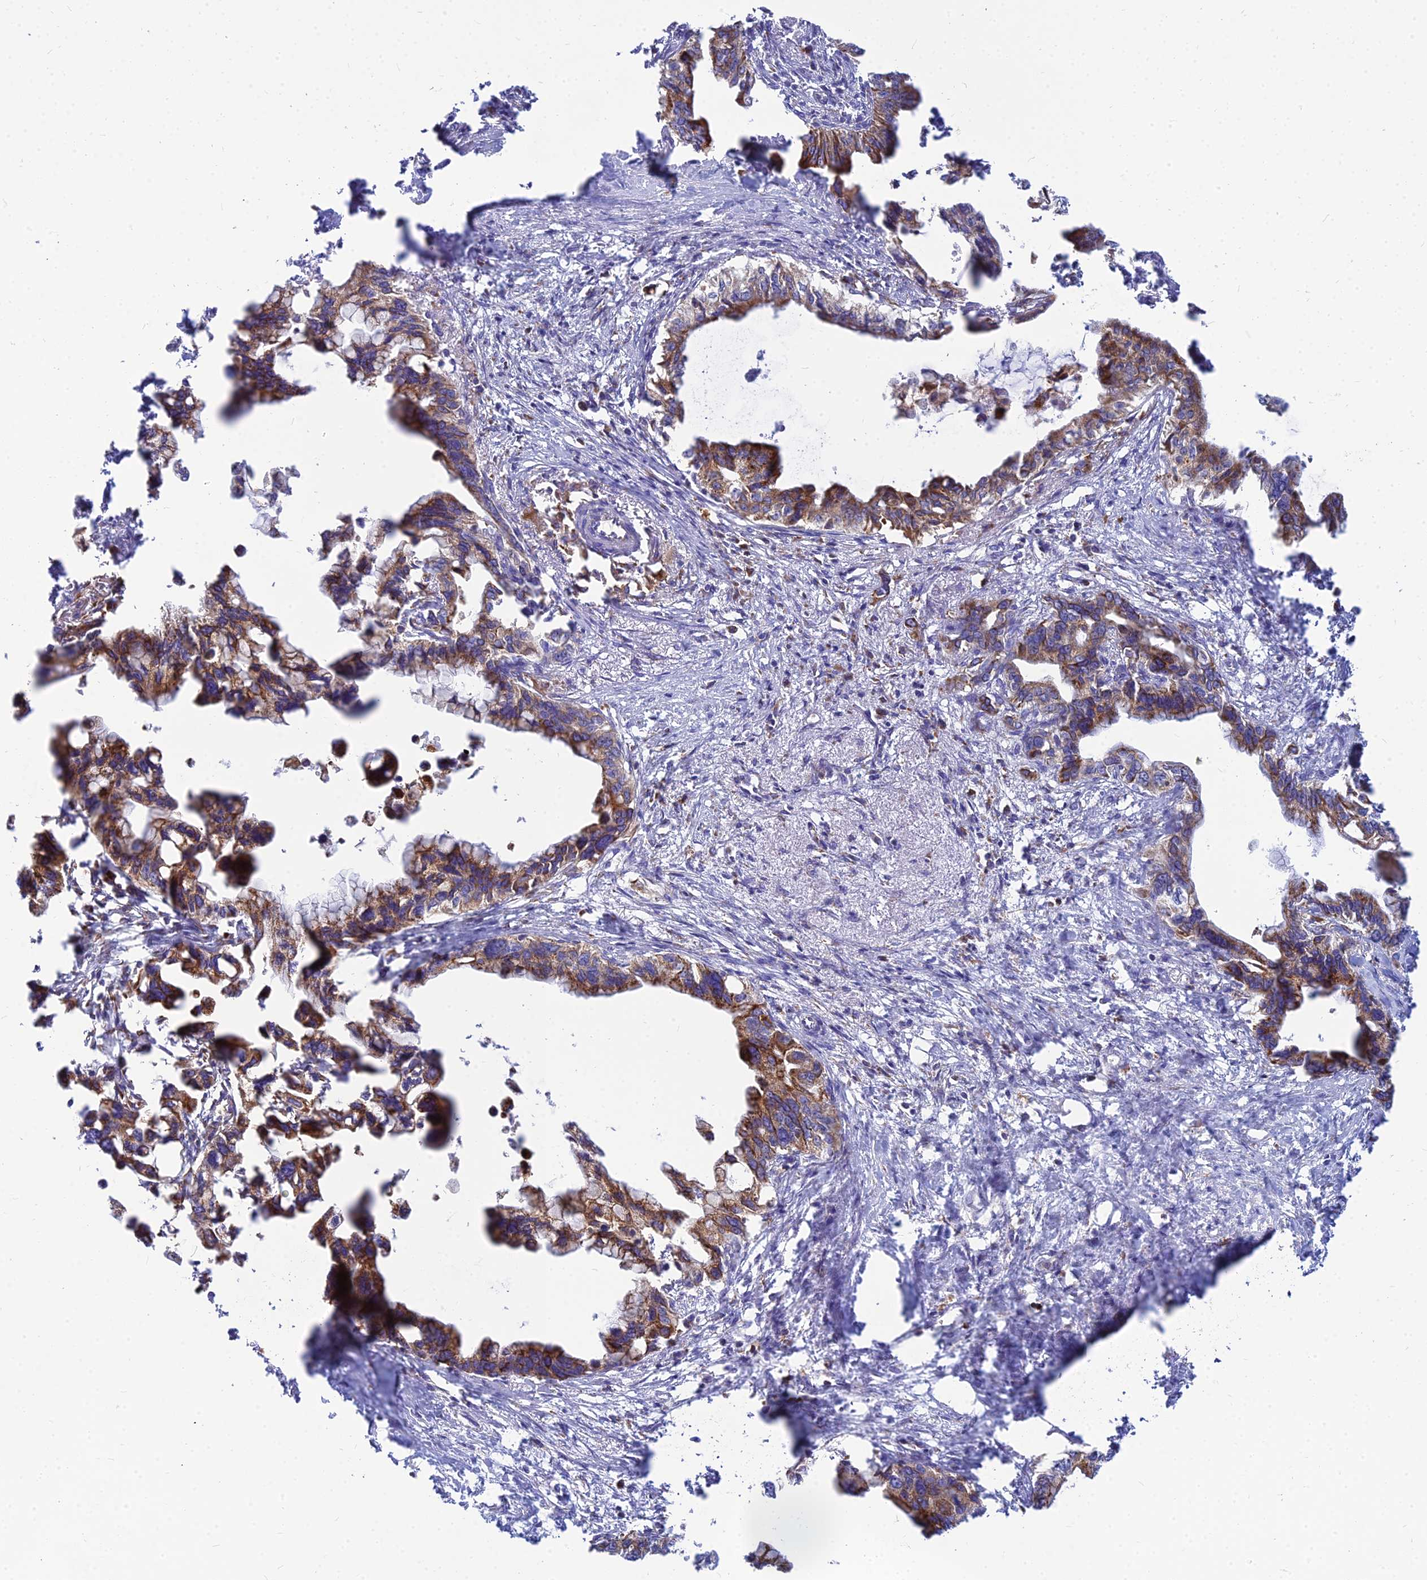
{"staining": {"intensity": "strong", "quantity": ">75%", "location": "cytoplasmic/membranous"}, "tissue": "pancreatic cancer", "cell_type": "Tumor cells", "image_type": "cancer", "snomed": [{"axis": "morphology", "description": "Adenocarcinoma, NOS"}, {"axis": "topography", "description": "Pancreas"}], "caption": "The immunohistochemical stain shows strong cytoplasmic/membranous positivity in tumor cells of adenocarcinoma (pancreatic) tissue.", "gene": "CCT6B", "patient": {"sex": "female", "age": 83}}